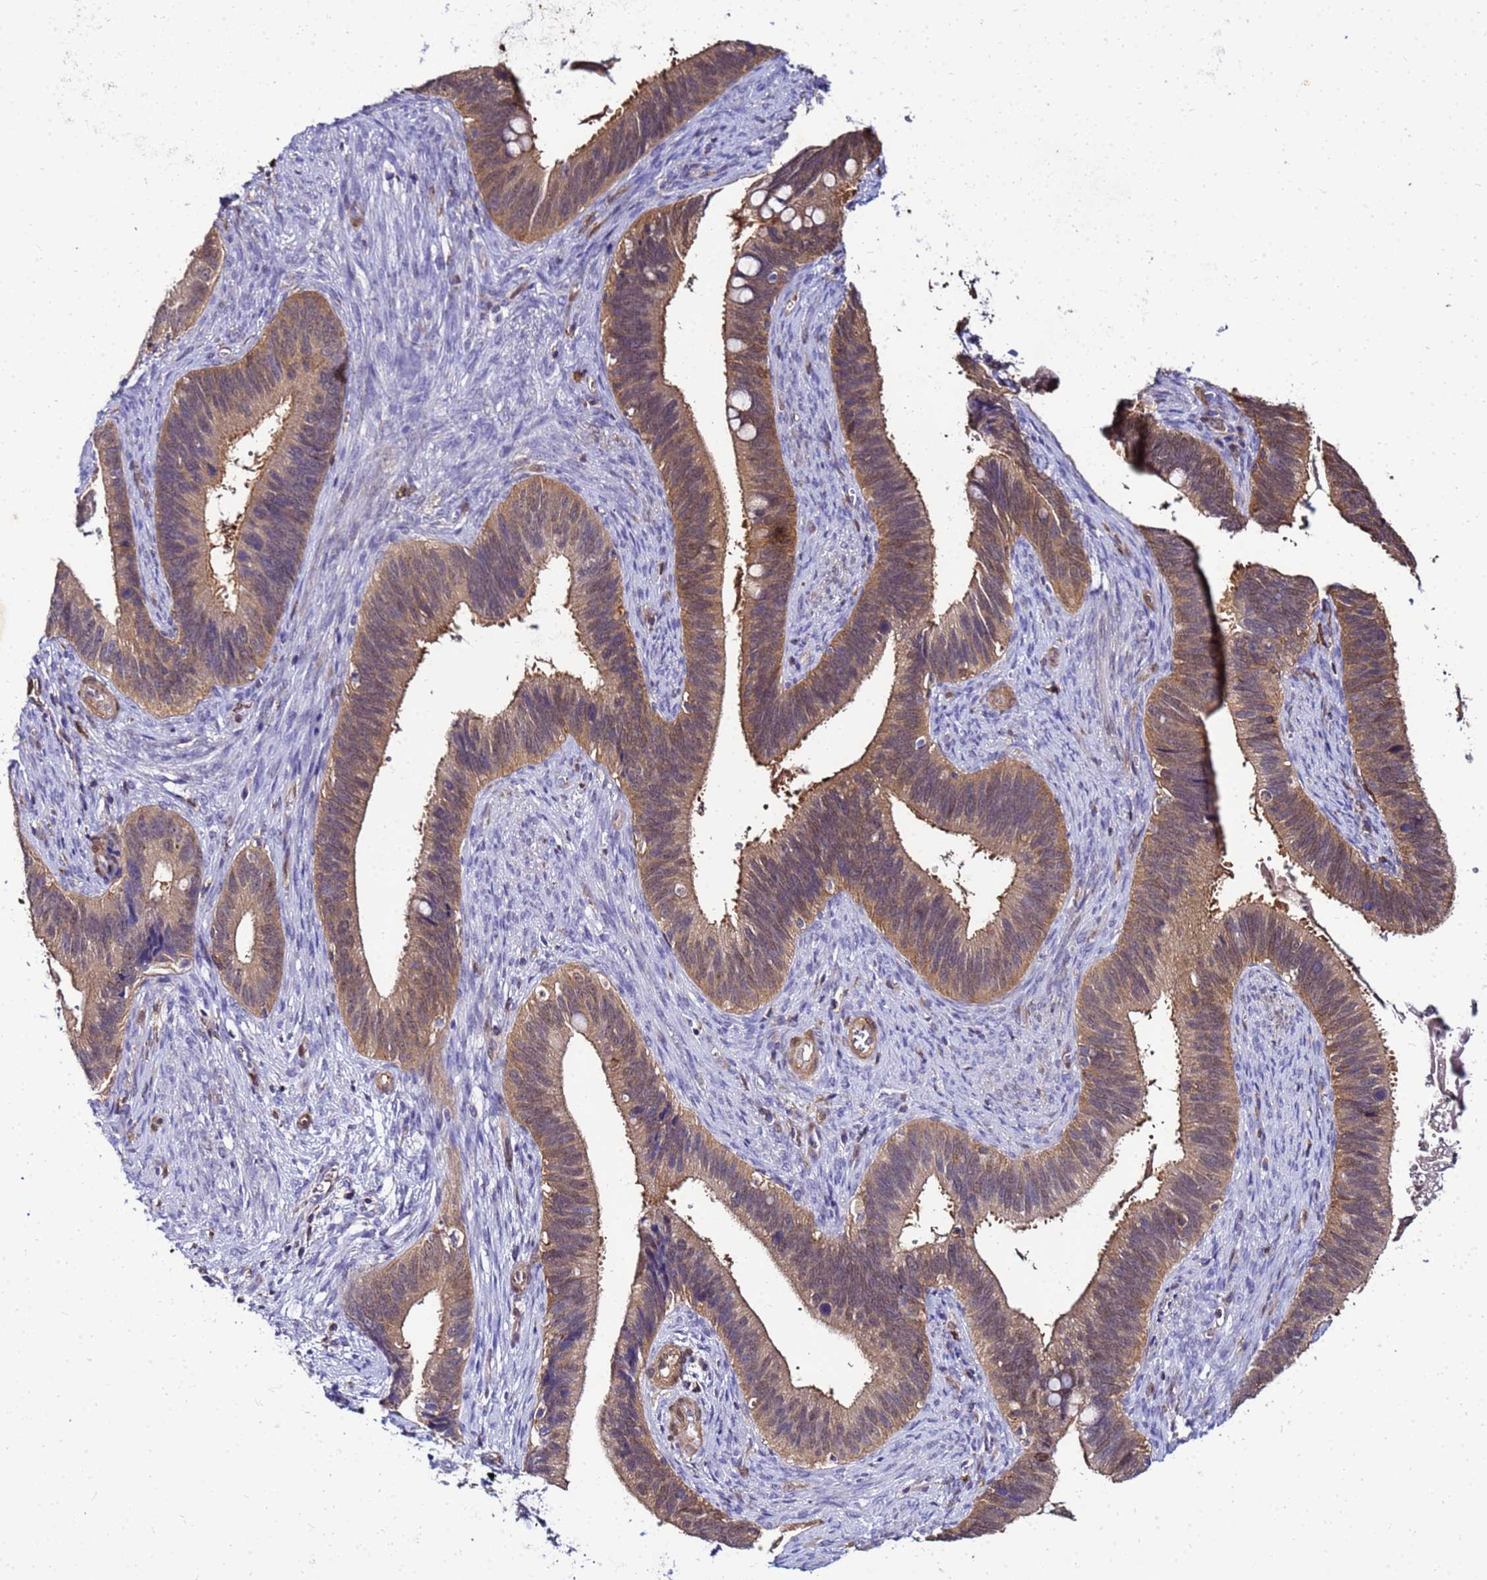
{"staining": {"intensity": "moderate", "quantity": ">75%", "location": "cytoplasmic/membranous"}, "tissue": "cervical cancer", "cell_type": "Tumor cells", "image_type": "cancer", "snomed": [{"axis": "morphology", "description": "Adenocarcinoma, NOS"}, {"axis": "topography", "description": "Cervix"}], "caption": "Immunohistochemistry of human adenocarcinoma (cervical) reveals medium levels of moderate cytoplasmic/membranous staining in approximately >75% of tumor cells.", "gene": "DBNDD2", "patient": {"sex": "female", "age": 42}}